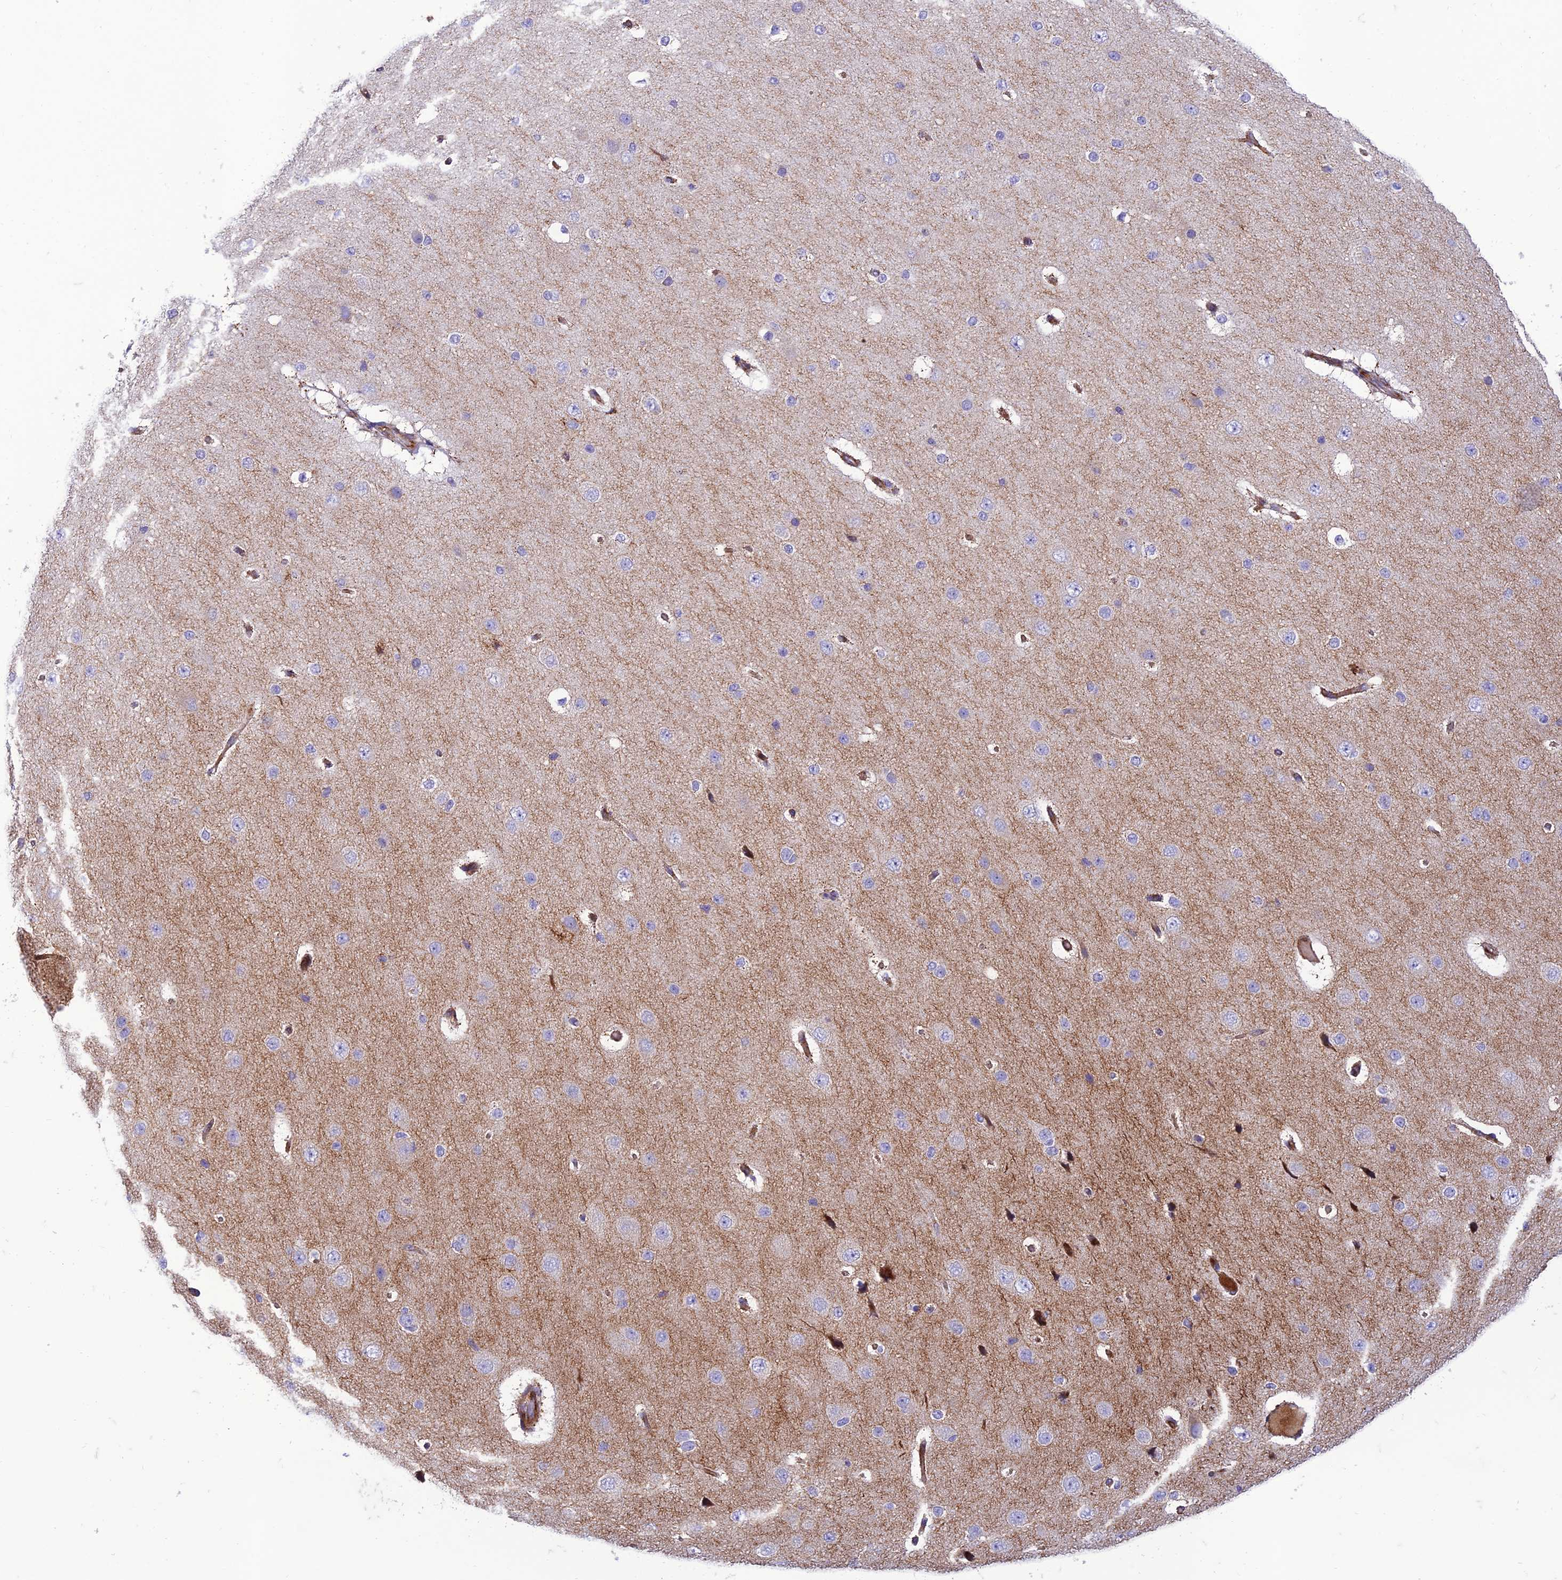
{"staining": {"intensity": "moderate", "quantity": "25%-75%", "location": "cytoplasmic/membranous"}, "tissue": "cerebral cortex", "cell_type": "Endothelial cells", "image_type": "normal", "snomed": [{"axis": "morphology", "description": "Normal tissue, NOS"}, {"axis": "morphology", "description": "Developmental malformation"}, {"axis": "topography", "description": "Cerebral cortex"}], "caption": "IHC image of normal cerebral cortex: cerebral cortex stained using immunohistochemistry demonstrates medium levels of moderate protein expression localized specifically in the cytoplasmic/membranous of endothelial cells, appearing as a cytoplasmic/membranous brown color.", "gene": "SEL1L3", "patient": {"sex": "female", "age": 30}}